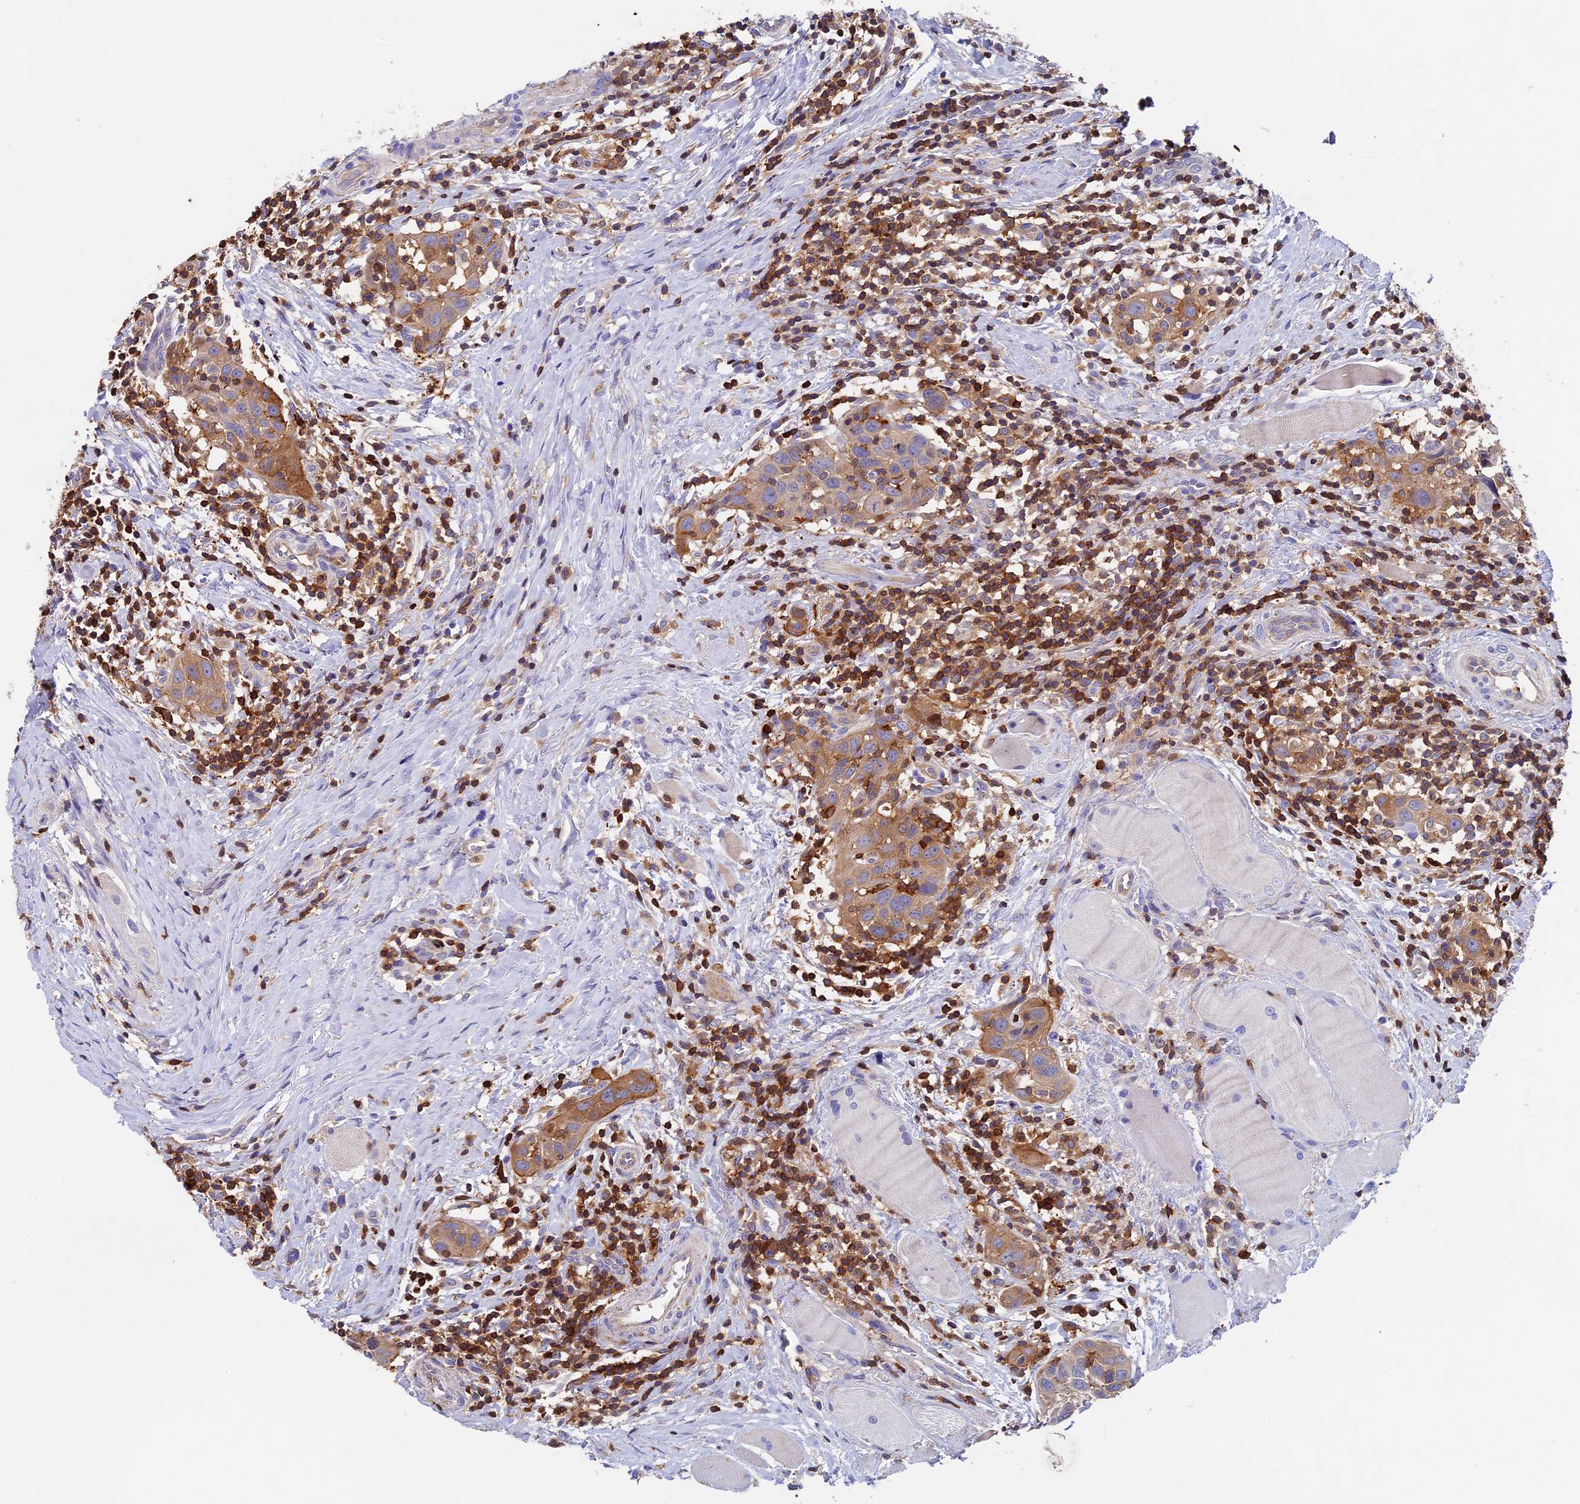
{"staining": {"intensity": "moderate", "quantity": "25%-75%", "location": "cytoplasmic/membranous"}, "tissue": "head and neck cancer", "cell_type": "Tumor cells", "image_type": "cancer", "snomed": [{"axis": "morphology", "description": "Squamous cell carcinoma, NOS"}, {"axis": "topography", "description": "Oral tissue"}, {"axis": "topography", "description": "Head-Neck"}], "caption": "Moderate cytoplasmic/membranous protein positivity is seen in approximately 25%-75% of tumor cells in squamous cell carcinoma (head and neck).", "gene": "ADAT1", "patient": {"sex": "female", "age": 50}}